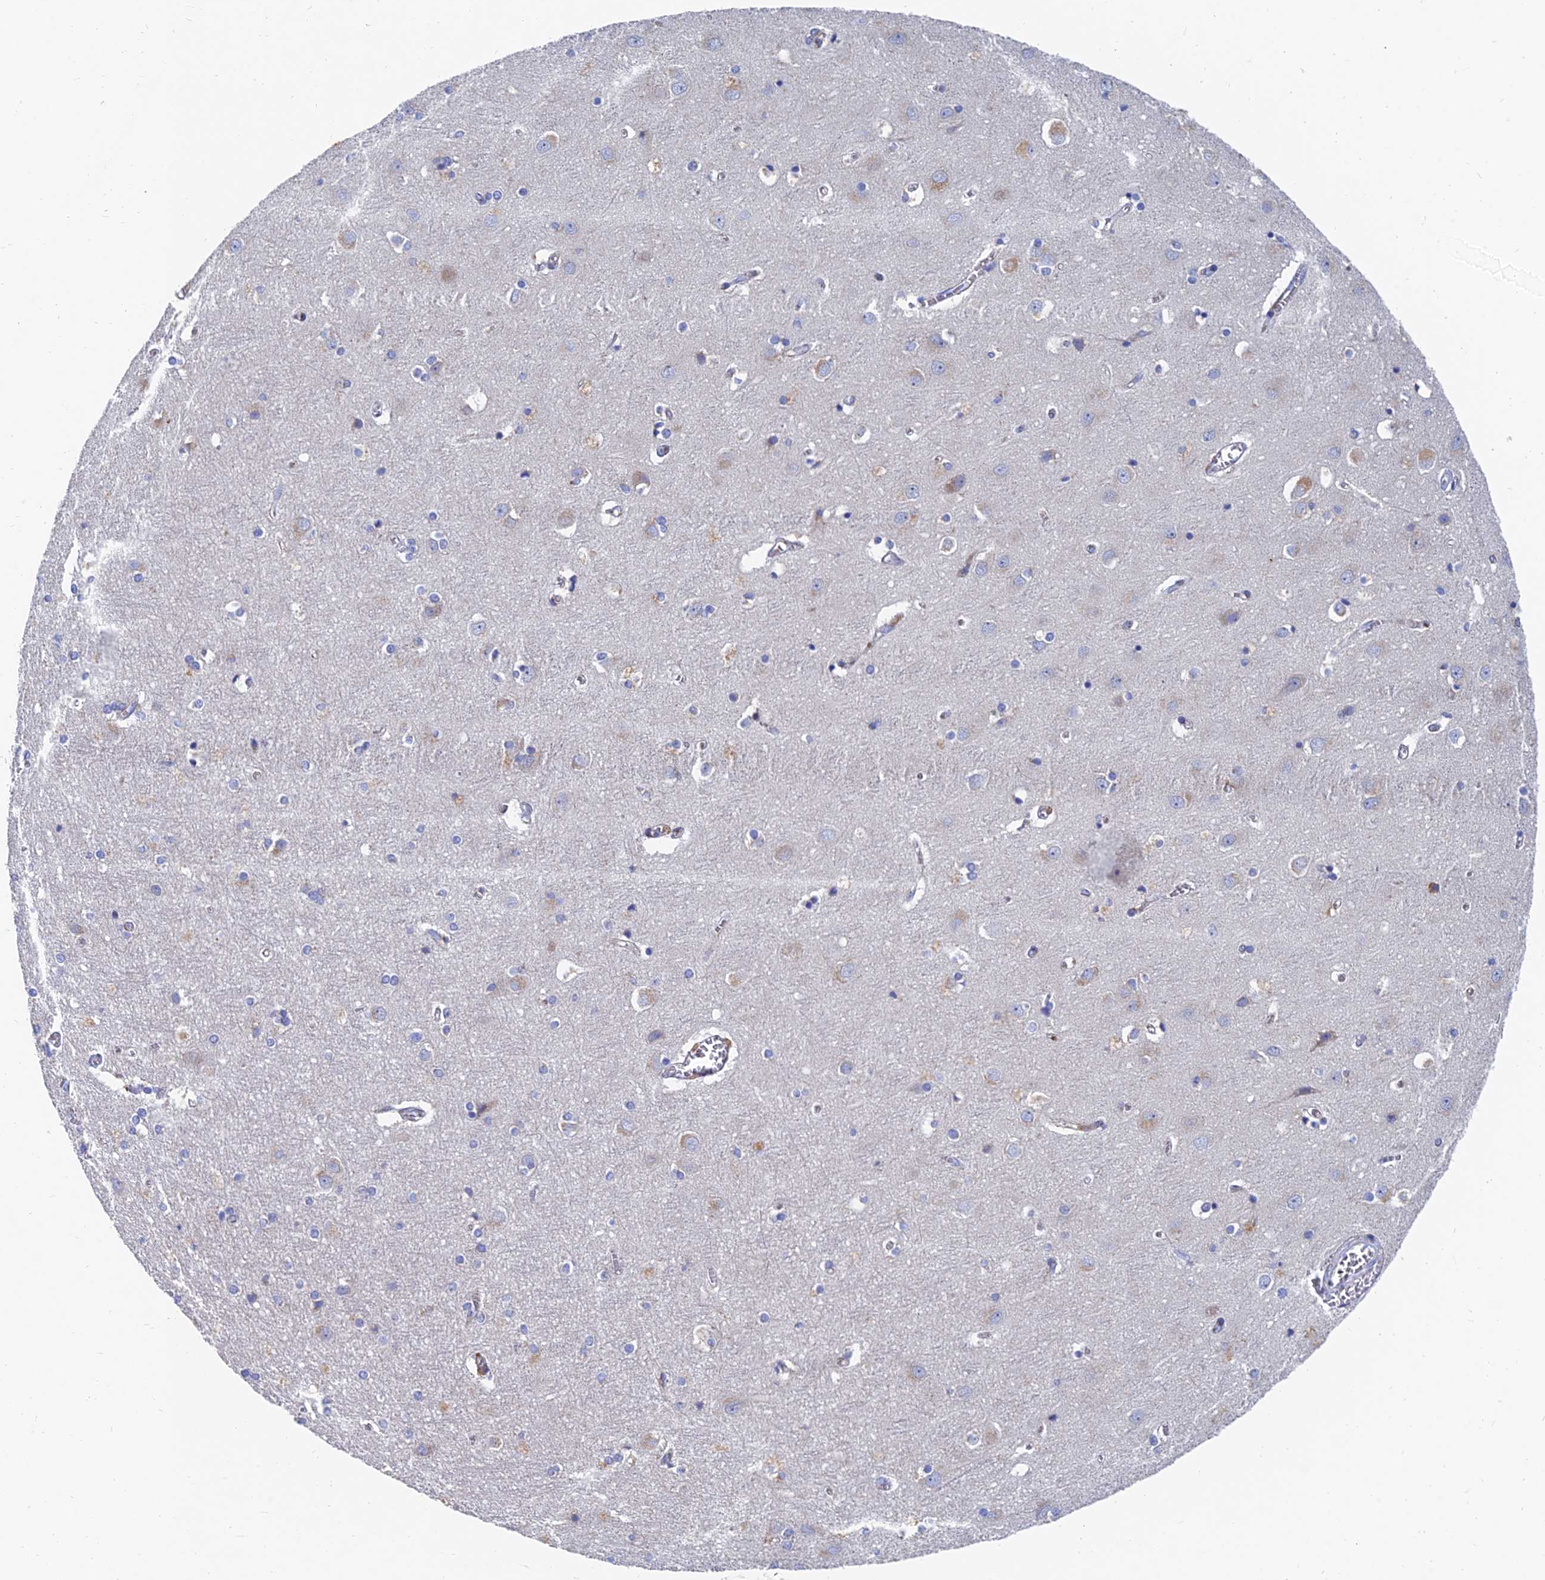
{"staining": {"intensity": "weak", "quantity": "25%-75%", "location": "cytoplasmic/membranous"}, "tissue": "cerebral cortex", "cell_type": "Endothelial cells", "image_type": "normal", "snomed": [{"axis": "morphology", "description": "Normal tissue, NOS"}, {"axis": "topography", "description": "Cerebral cortex"}], "caption": "Endothelial cells show weak cytoplasmic/membranous staining in about 25%-75% of cells in normal cerebral cortex. (DAB IHC with brightfield microscopy, high magnification).", "gene": "SPNS1", "patient": {"sex": "male", "age": 54}}